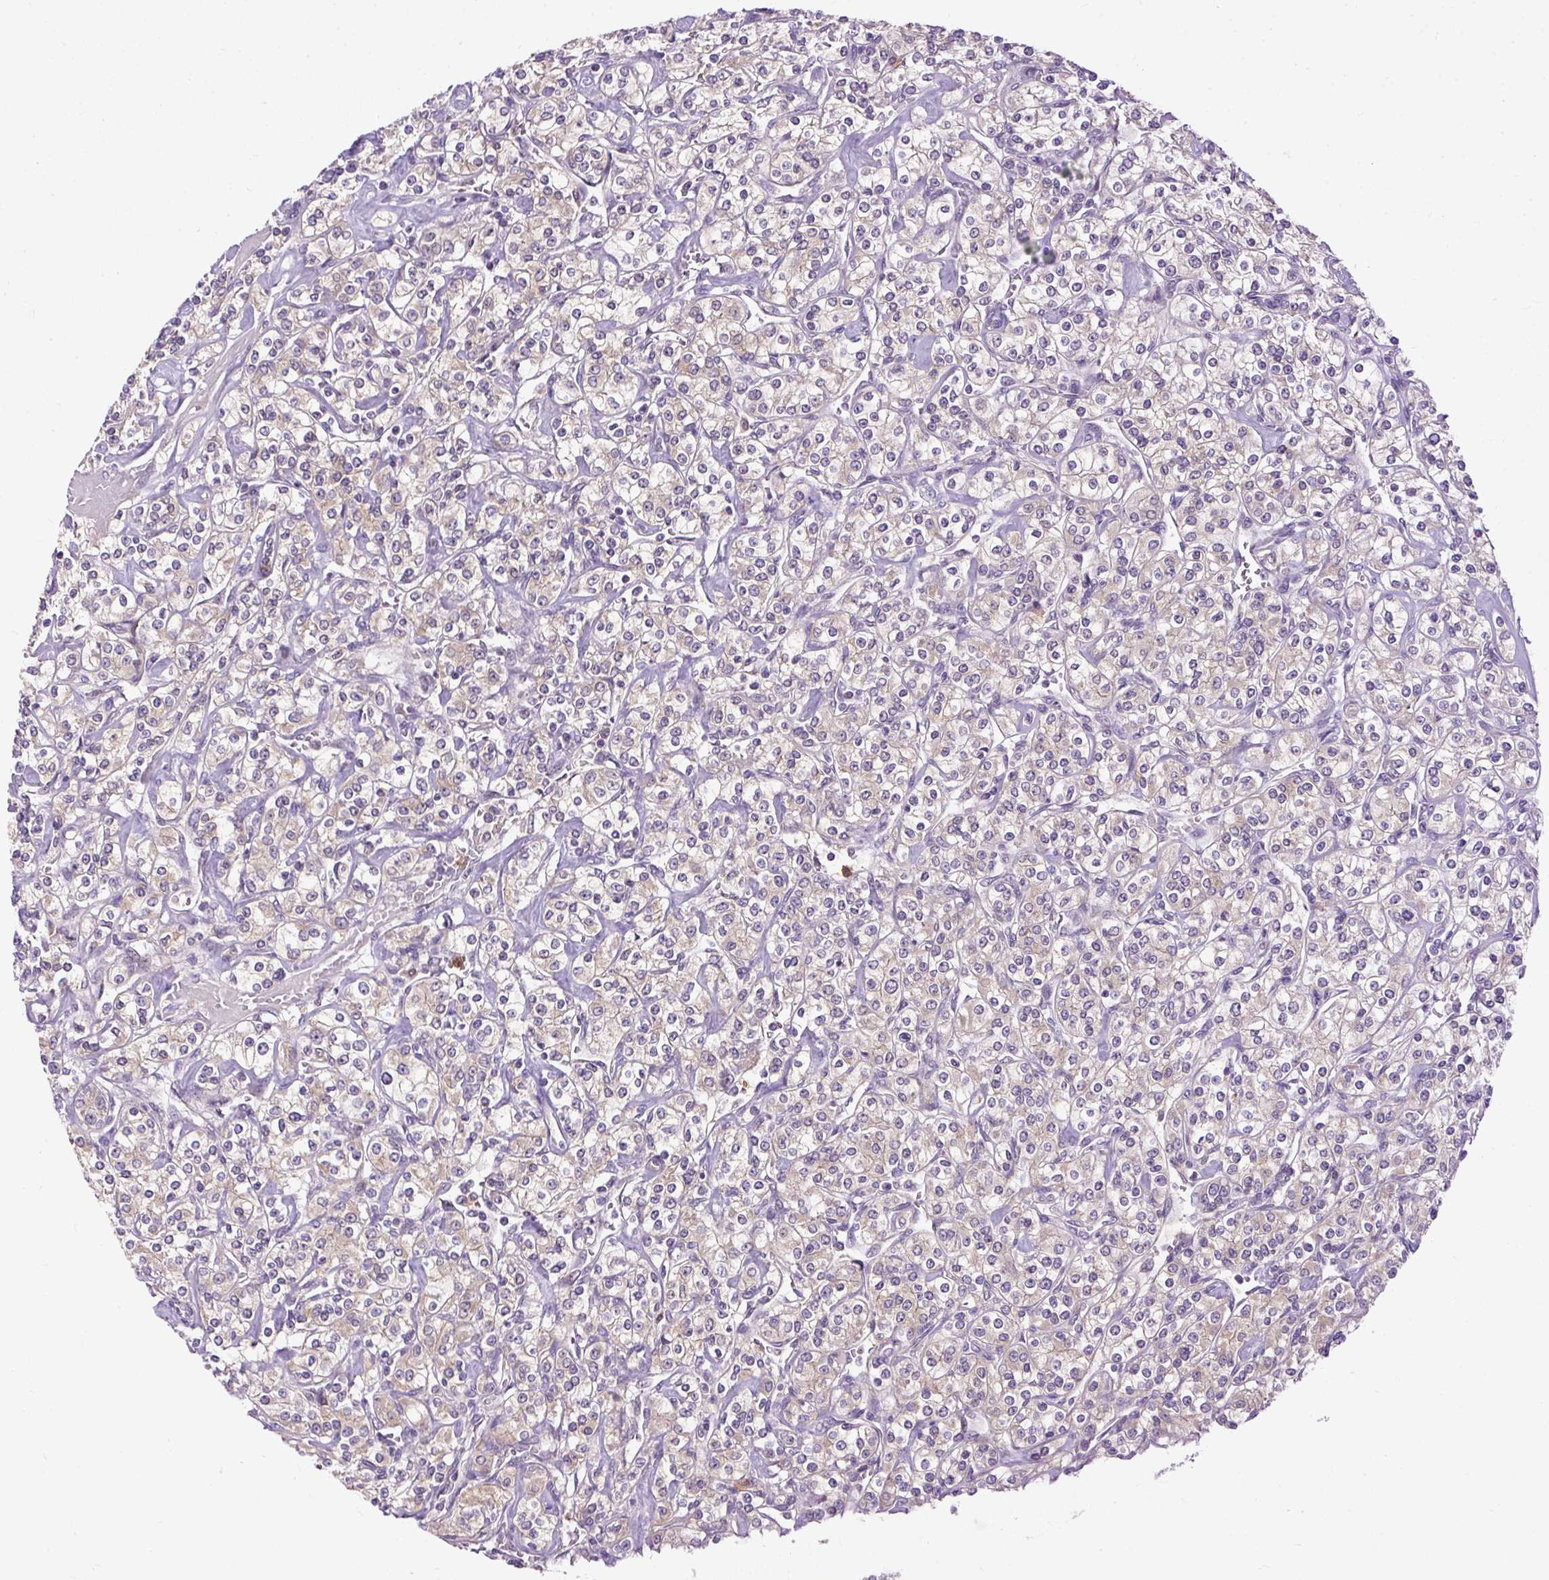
{"staining": {"intensity": "weak", "quantity": "<25%", "location": "cytoplasmic/membranous"}, "tissue": "renal cancer", "cell_type": "Tumor cells", "image_type": "cancer", "snomed": [{"axis": "morphology", "description": "Adenocarcinoma, NOS"}, {"axis": "topography", "description": "Kidney"}], "caption": "DAB (3,3'-diaminobenzidine) immunohistochemical staining of renal adenocarcinoma demonstrates no significant staining in tumor cells.", "gene": "CTTNBP2", "patient": {"sex": "male", "age": 77}}